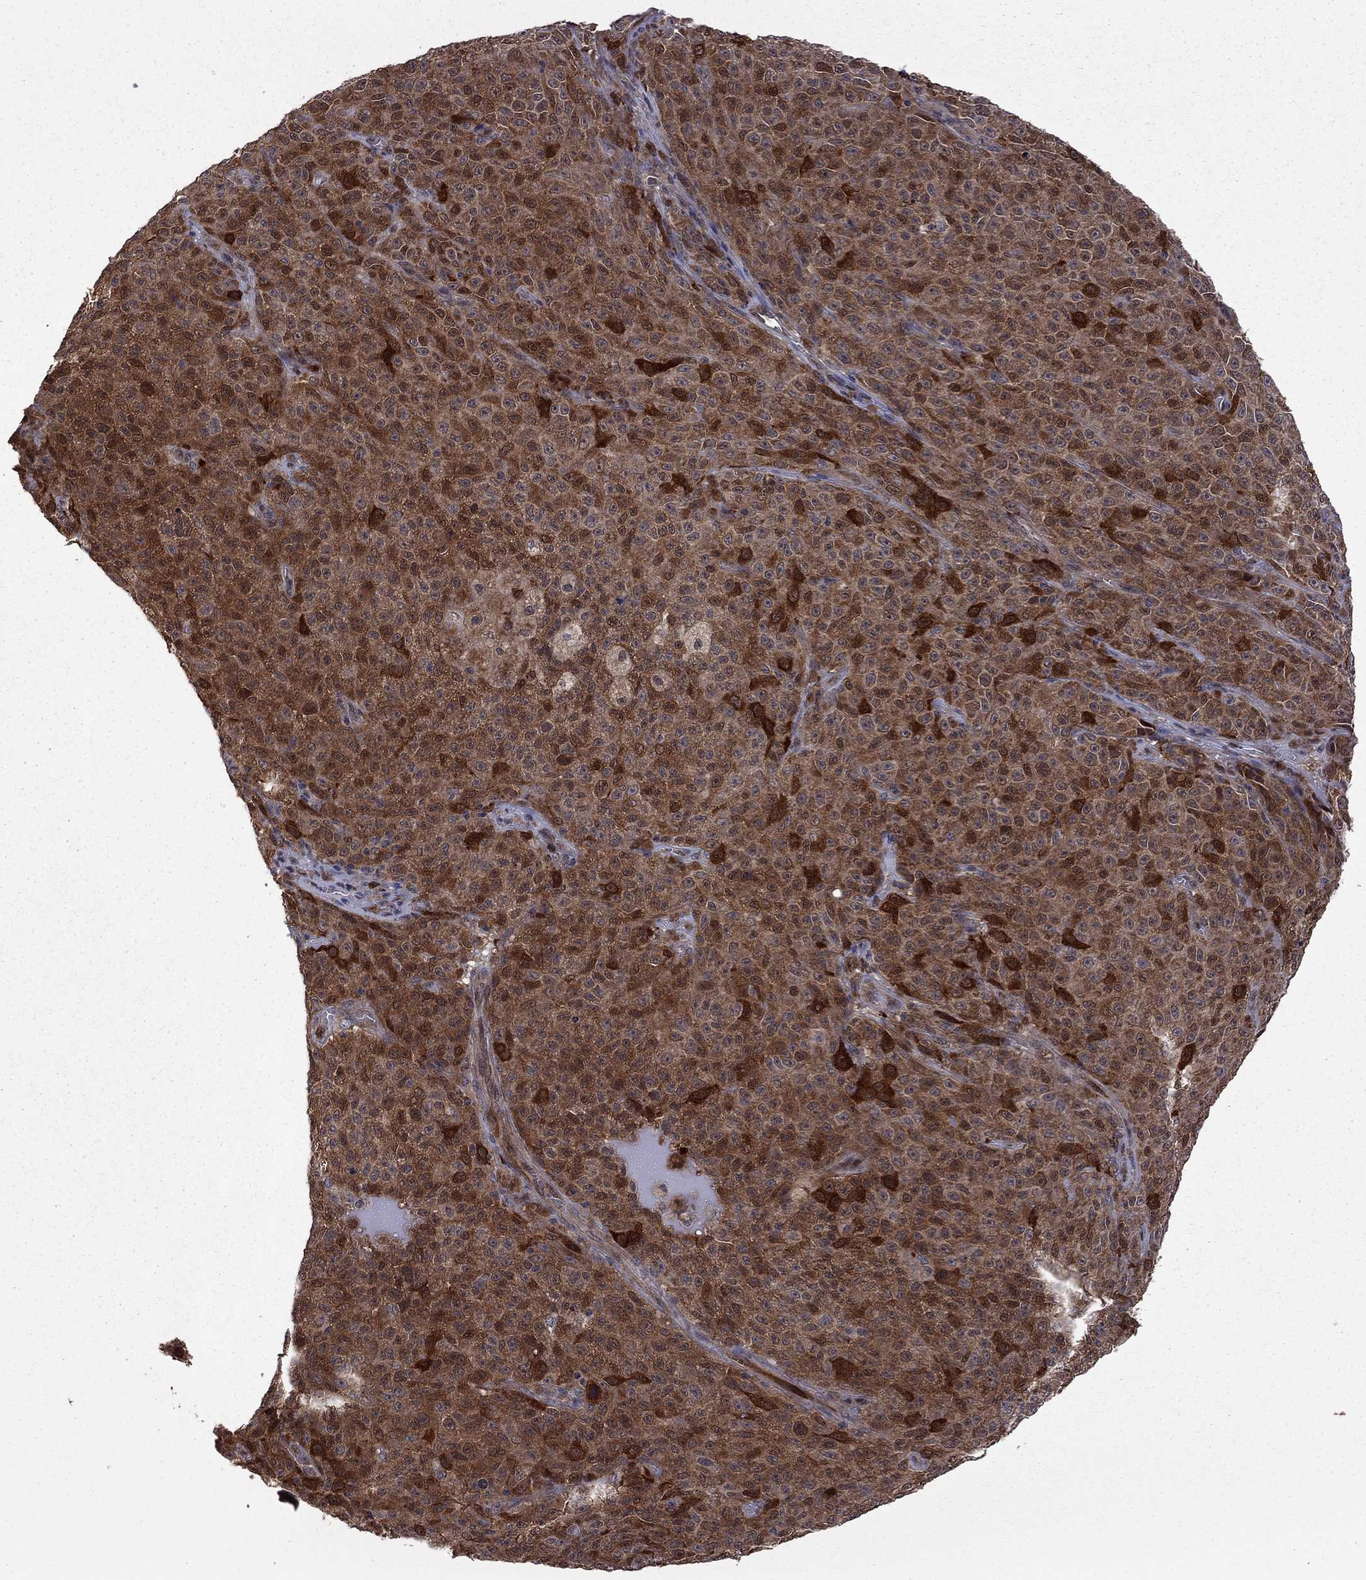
{"staining": {"intensity": "strong", "quantity": ">75%", "location": "cytoplasmic/membranous"}, "tissue": "melanoma", "cell_type": "Tumor cells", "image_type": "cancer", "snomed": [{"axis": "morphology", "description": "Malignant melanoma, NOS"}, {"axis": "topography", "description": "Skin"}], "caption": "Human melanoma stained with a protein marker exhibits strong staining in tumor cells.", "gene": "GPAA1", "patient": {"sex": "female", "age": 82}}